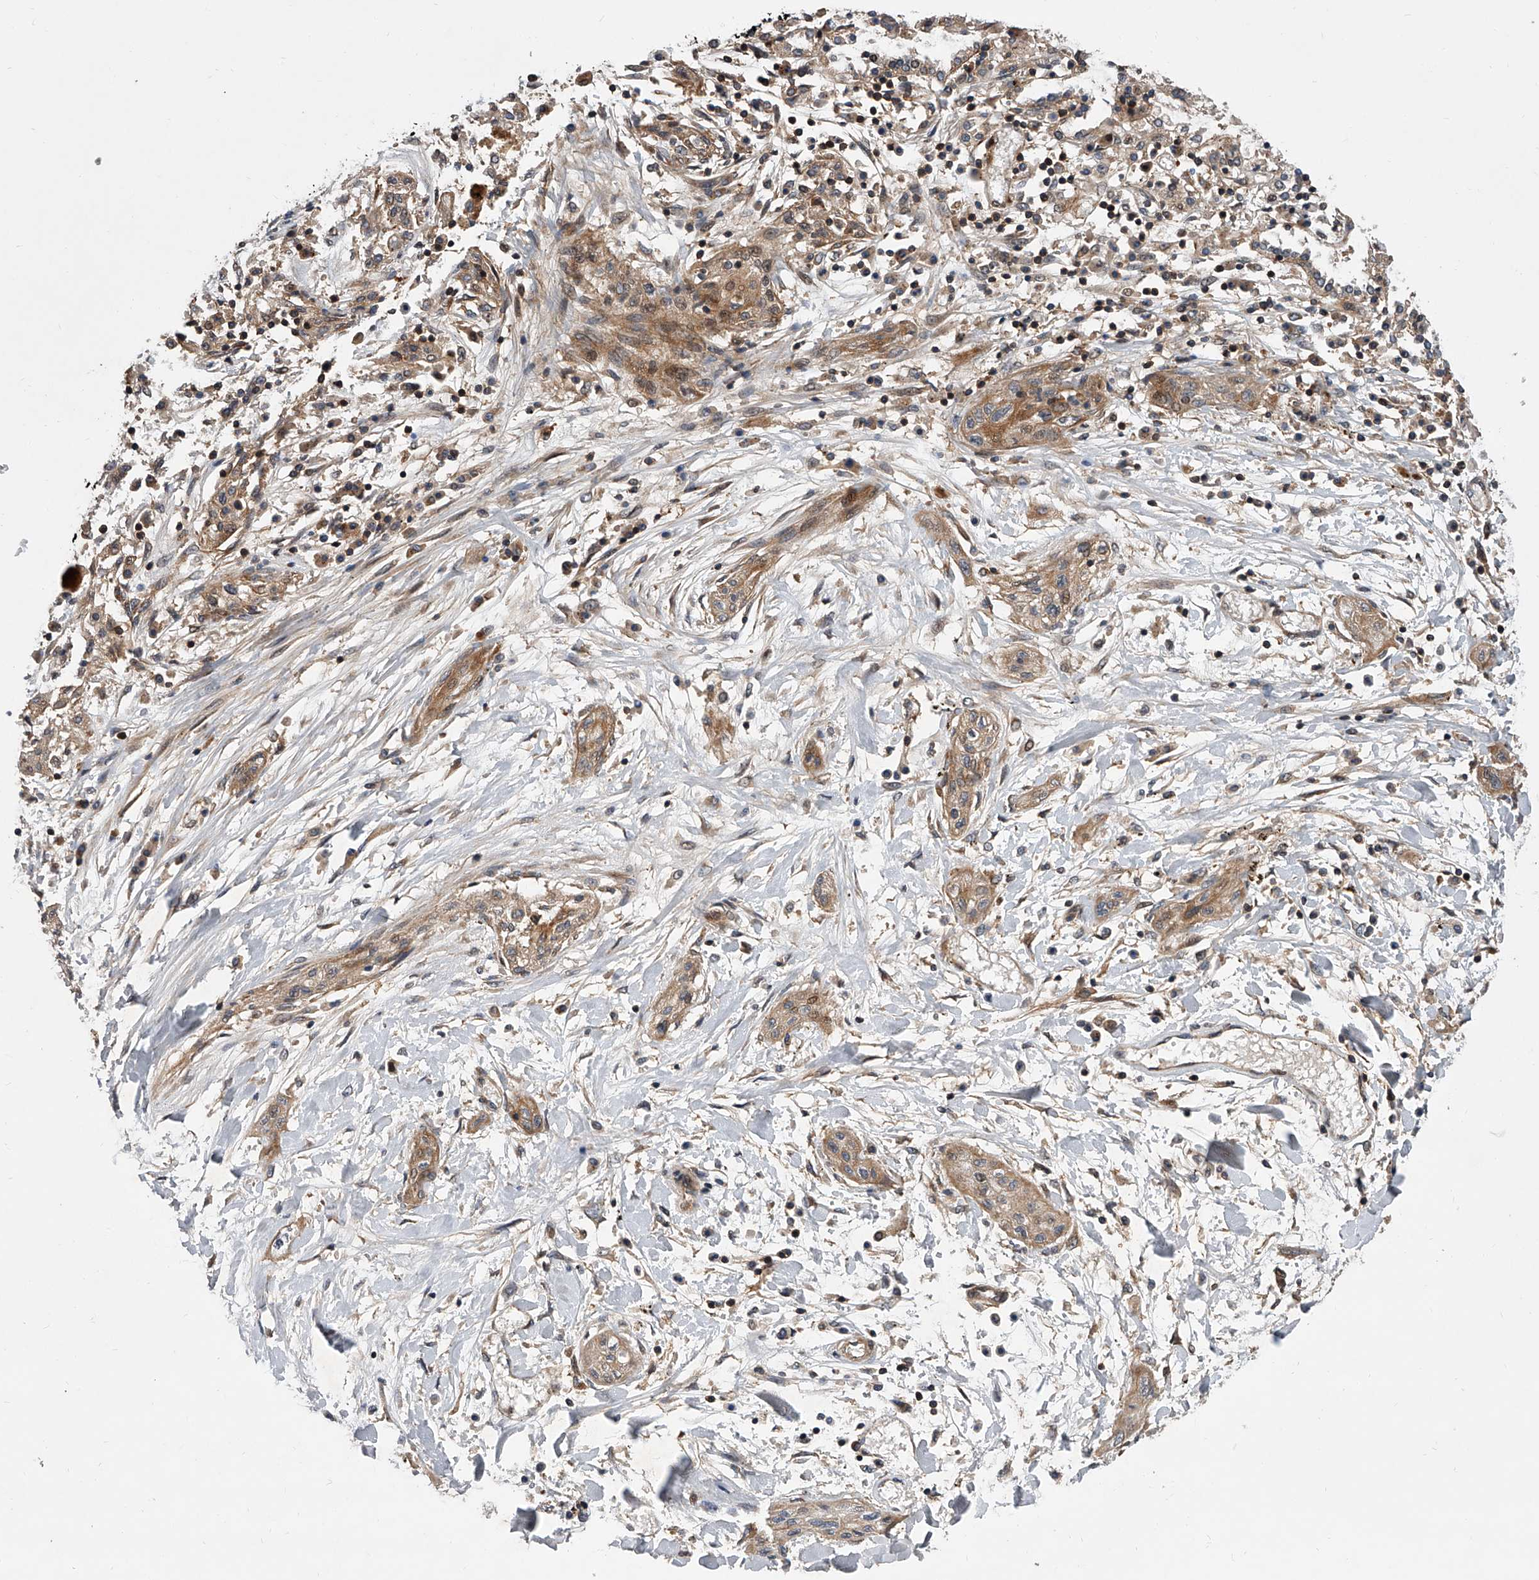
{"staining": {"intensity": "weak", "quantity": ">75%", "location": "cytoplasmic/membranous,nuclear"}, "tissue": "lung cancer", "cell_type": "Tumor cells", "image_type": "cancer", "snomed": [{"axis": "morphology", "description": "Squamous cell carcinoma, NOS"}, {"axis": "topography", "description": "Lung"}], "caption": "Squamous cell carcinoma (lung) stained with DAB immunohistochemistry reveals low levels of weak cytoplasmic/membranous and nuclear staining in approximately >75% of tumor cells.", "gene": "USP47", "patient": {"sex": "female", "age": 47}}